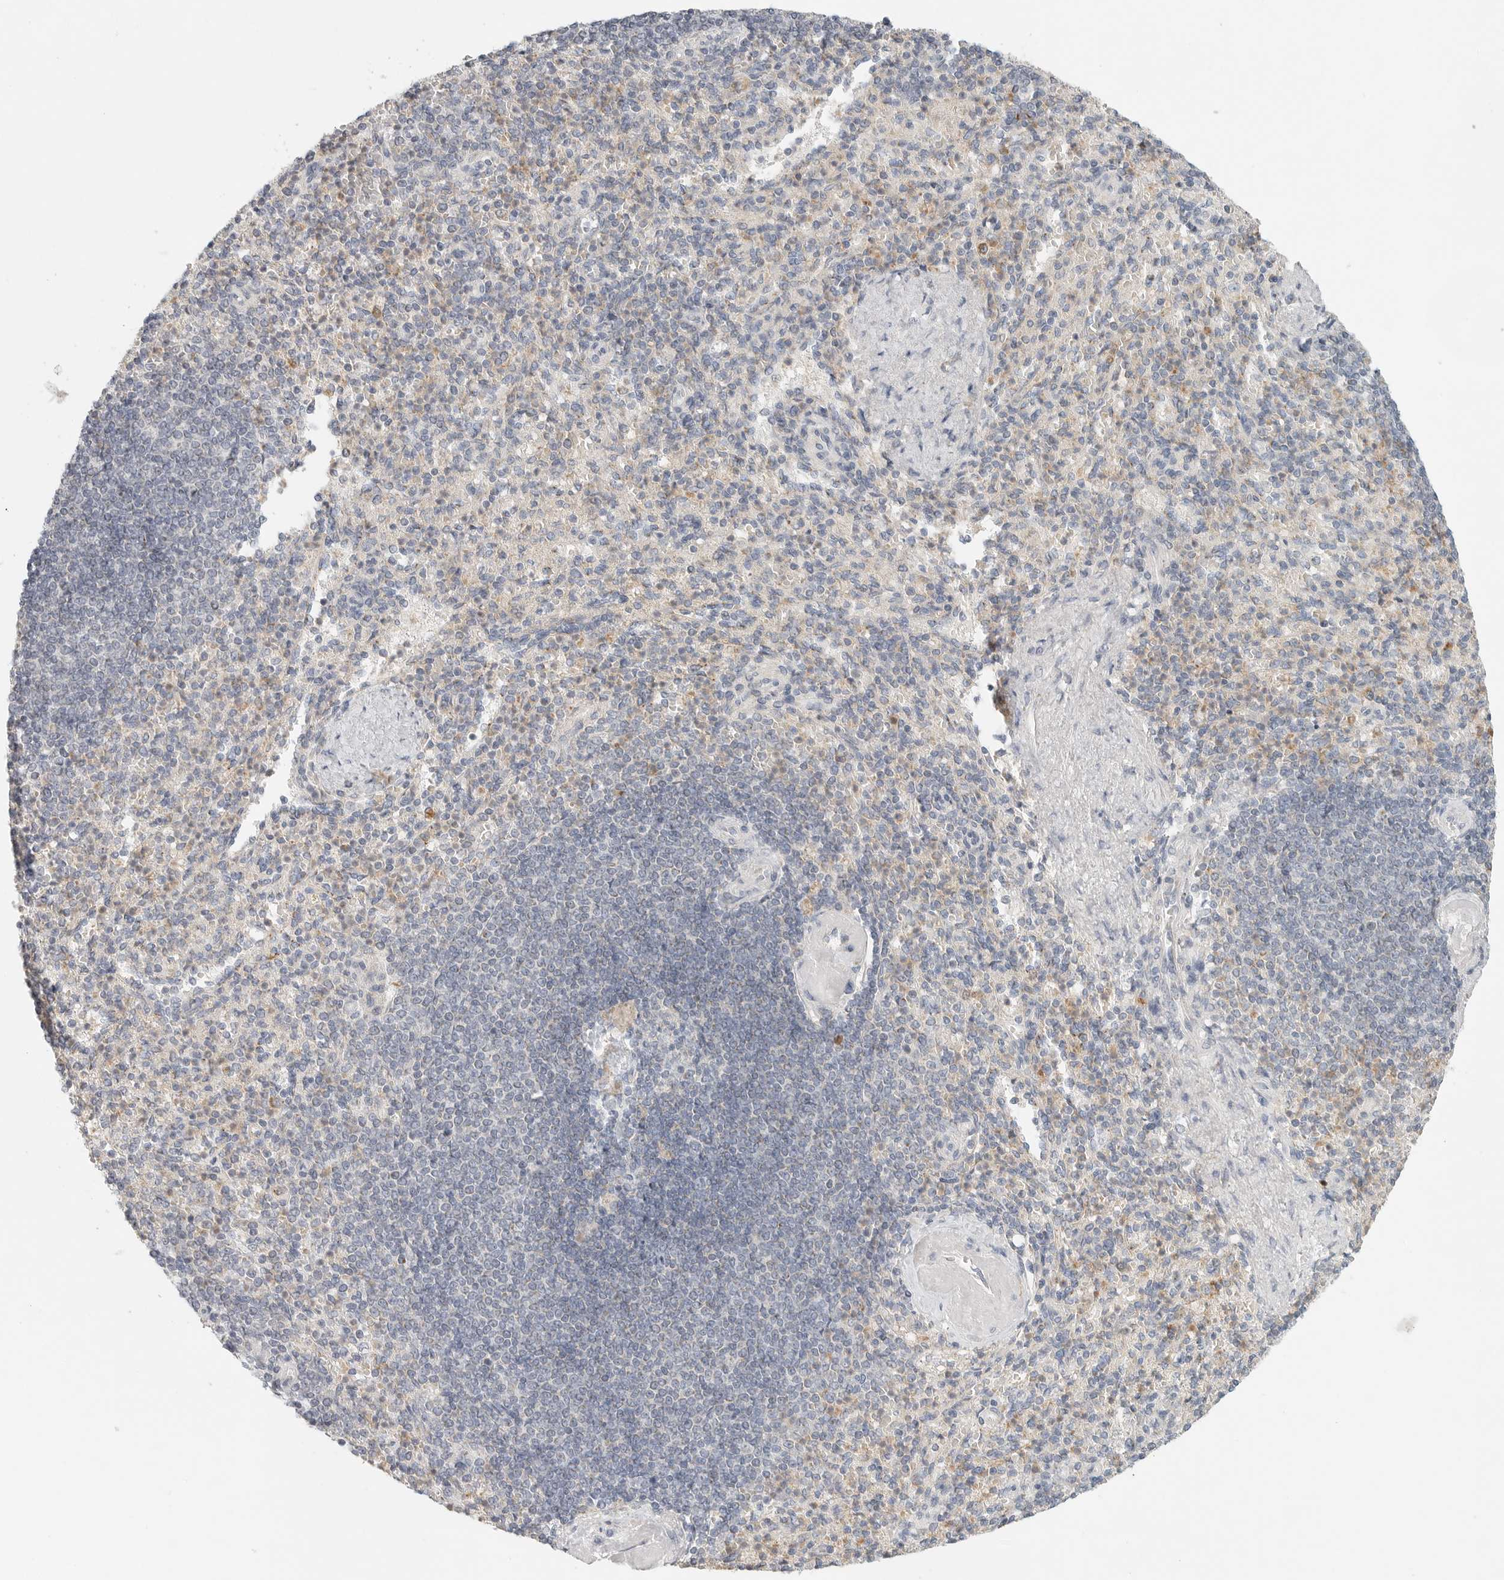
{"staining": {"intensity": "moderate", "quantity": "<25%", "location": "cytoplasmic/membranous"}, "tissue": "spleen", "cell_type": "Cells in red pulp", "image_type": "normal", "snomed": [{"axis": "morphology", "description": "Normal tissue, NOS"}, {"axis": "topography", "description": "Spleen"}], "caption": "This histopathology image reveals normal spleen stained with immunohistochemistry to label a protein in brown. The cytoplasmic/membranous of cells in red pulp show moderate positivity for the protein. Nuclei are counter-stained blue.", "gene": "SLC25A26", "patient": {"sex": "female", "age": 74}}